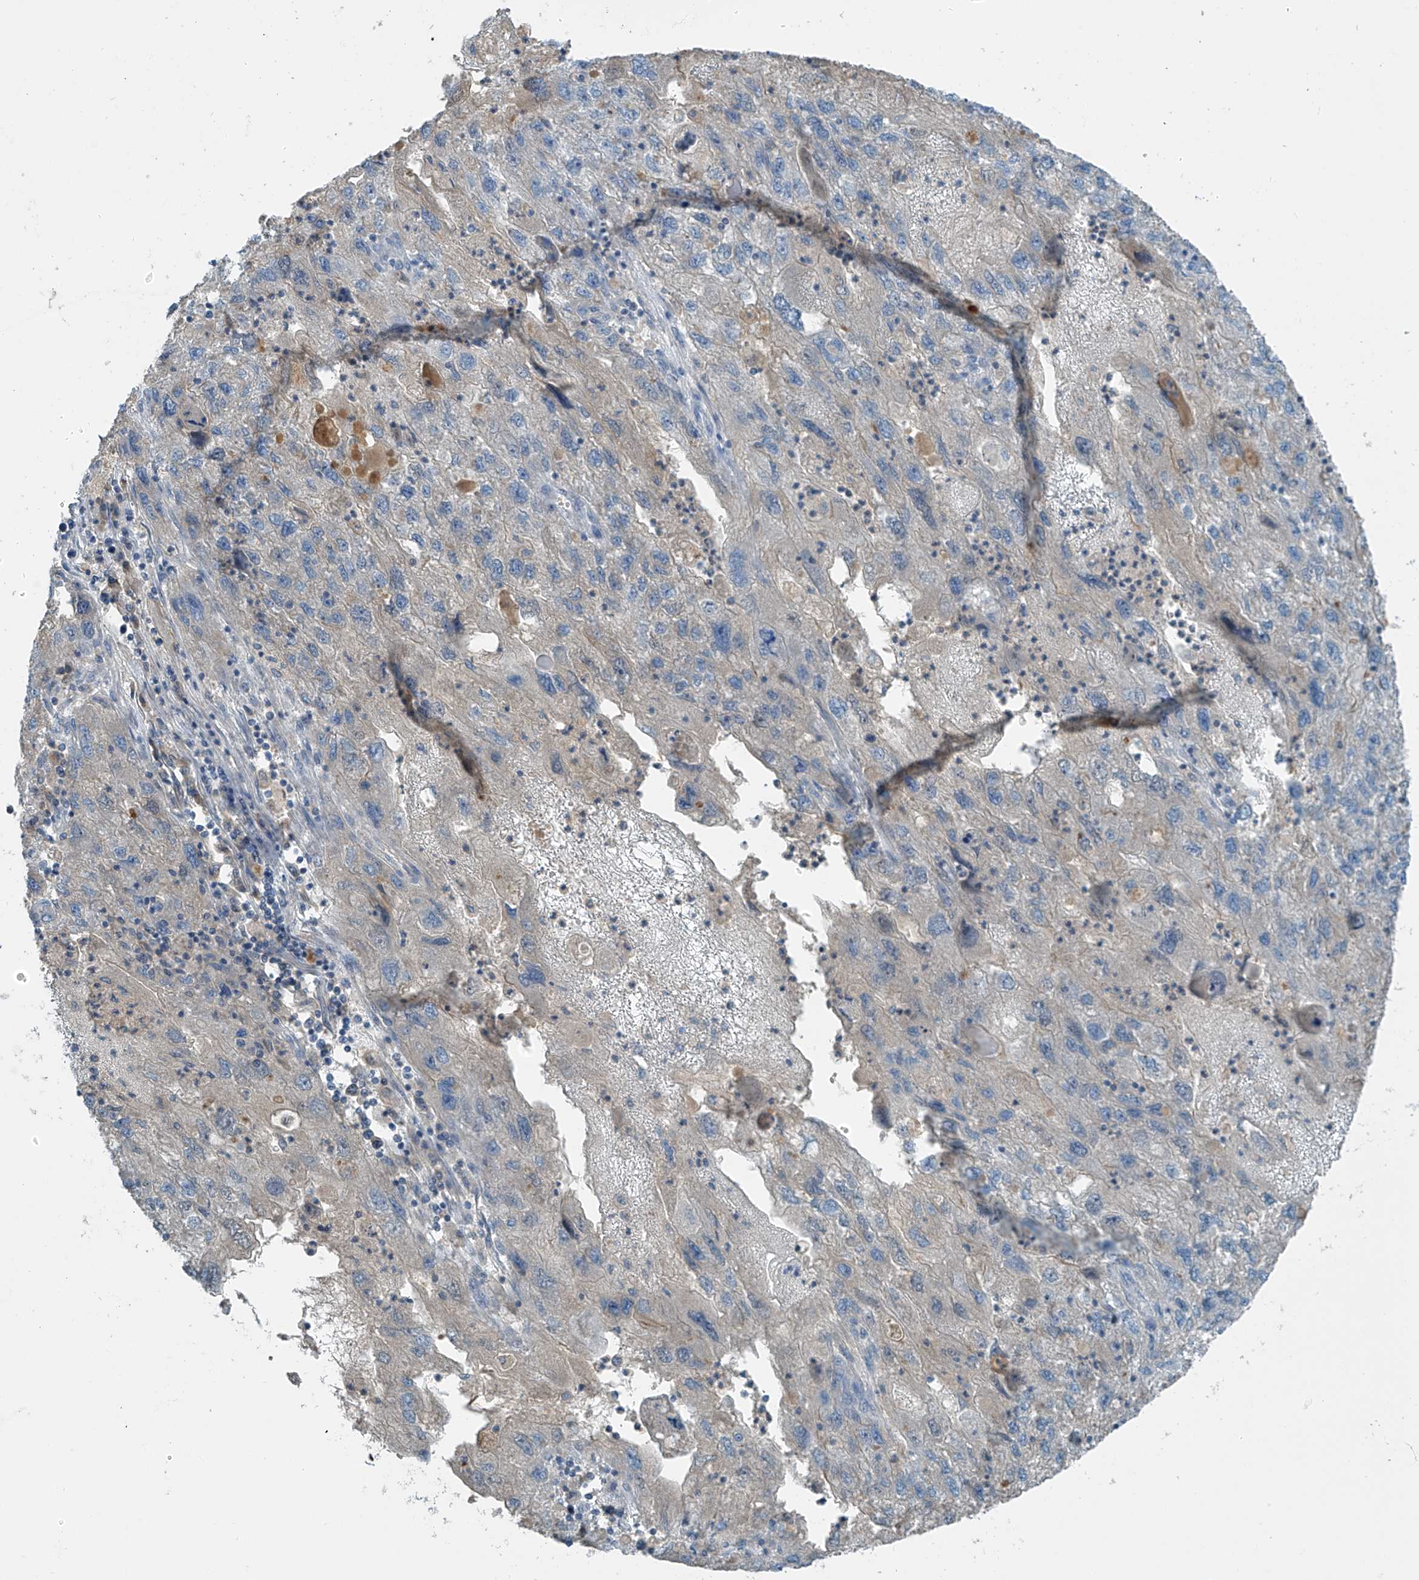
{"staining": {"intensity": "negative", "quantity": "none", "location": "none"}, "tissue": "endometrial cancer", "cell_type": "Tumor cells", "image_type": "cancer", "snomed": [{"axis": "morphology", "description": "Adenocarcinoma, NOS"}, {"axis": "topography", "description": "Endometrium"}], "caption": "Tumor cells show no significant positivity in adenocarcinoma (endometrial).", "gene": "FAM131C", "patient": {"sex": "female", "age": 49}}